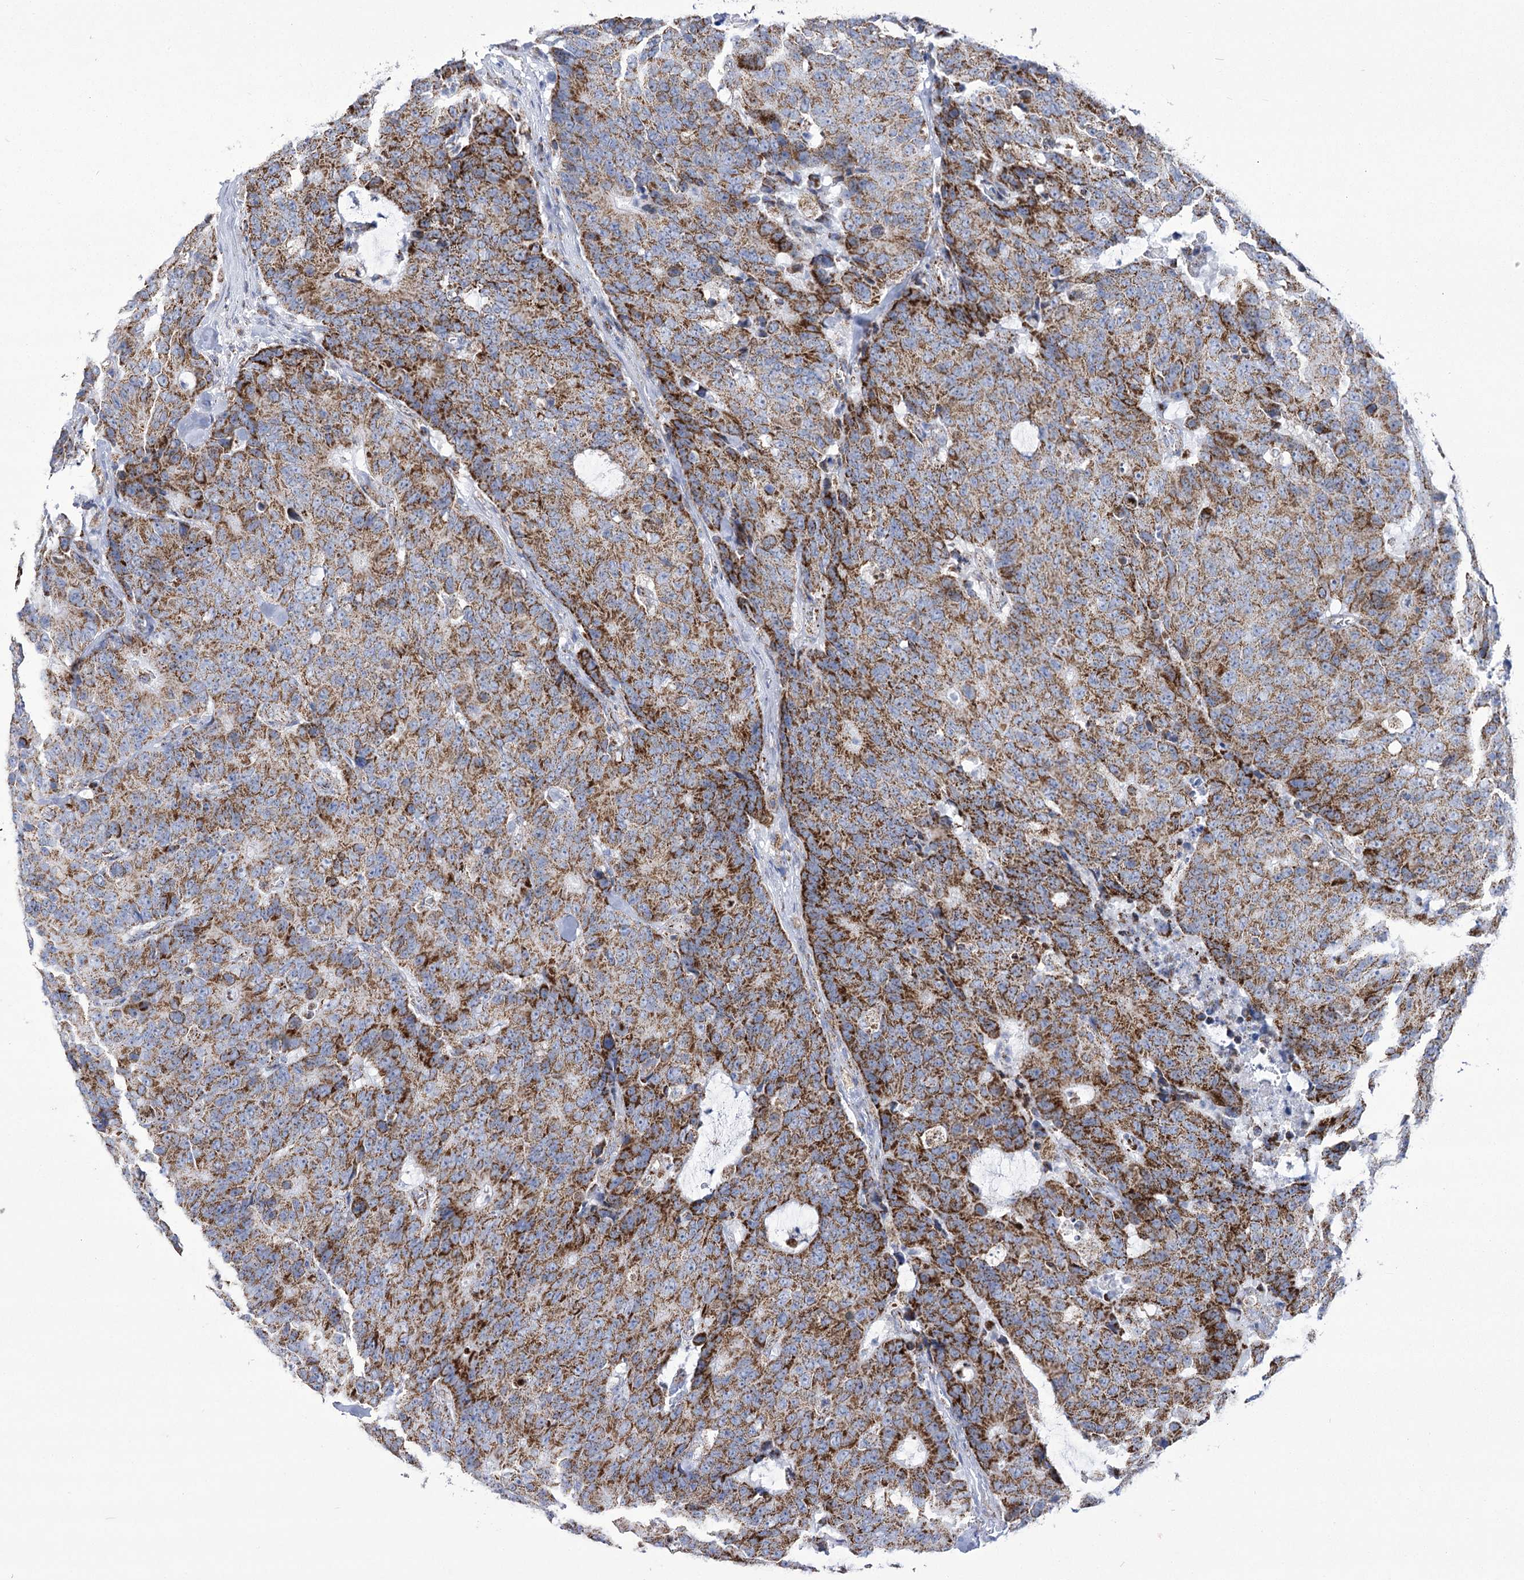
{"staining": {"intensity": "strong", "quantity": ">75%", "location": "cytoplasmic/membranous"}, "tissue": "colorectal cancer", "cell_type": "Tumor cells", "image_type": "cancer", "snomed": [{"axis": "morphology", "description": "Adenocarcinoma, NOS"}, {"axis": "topography", "description": "Colon"}], "caption": "This micrograph displays immunohistochemistry (IHC) staining of colorectal adenocarcinoma, with high strong cytoplasmic/membranous staining in approximately >75% of tumor cells.", "gene": "PDHB", "patient": {"sex": "female", "age": 86}}